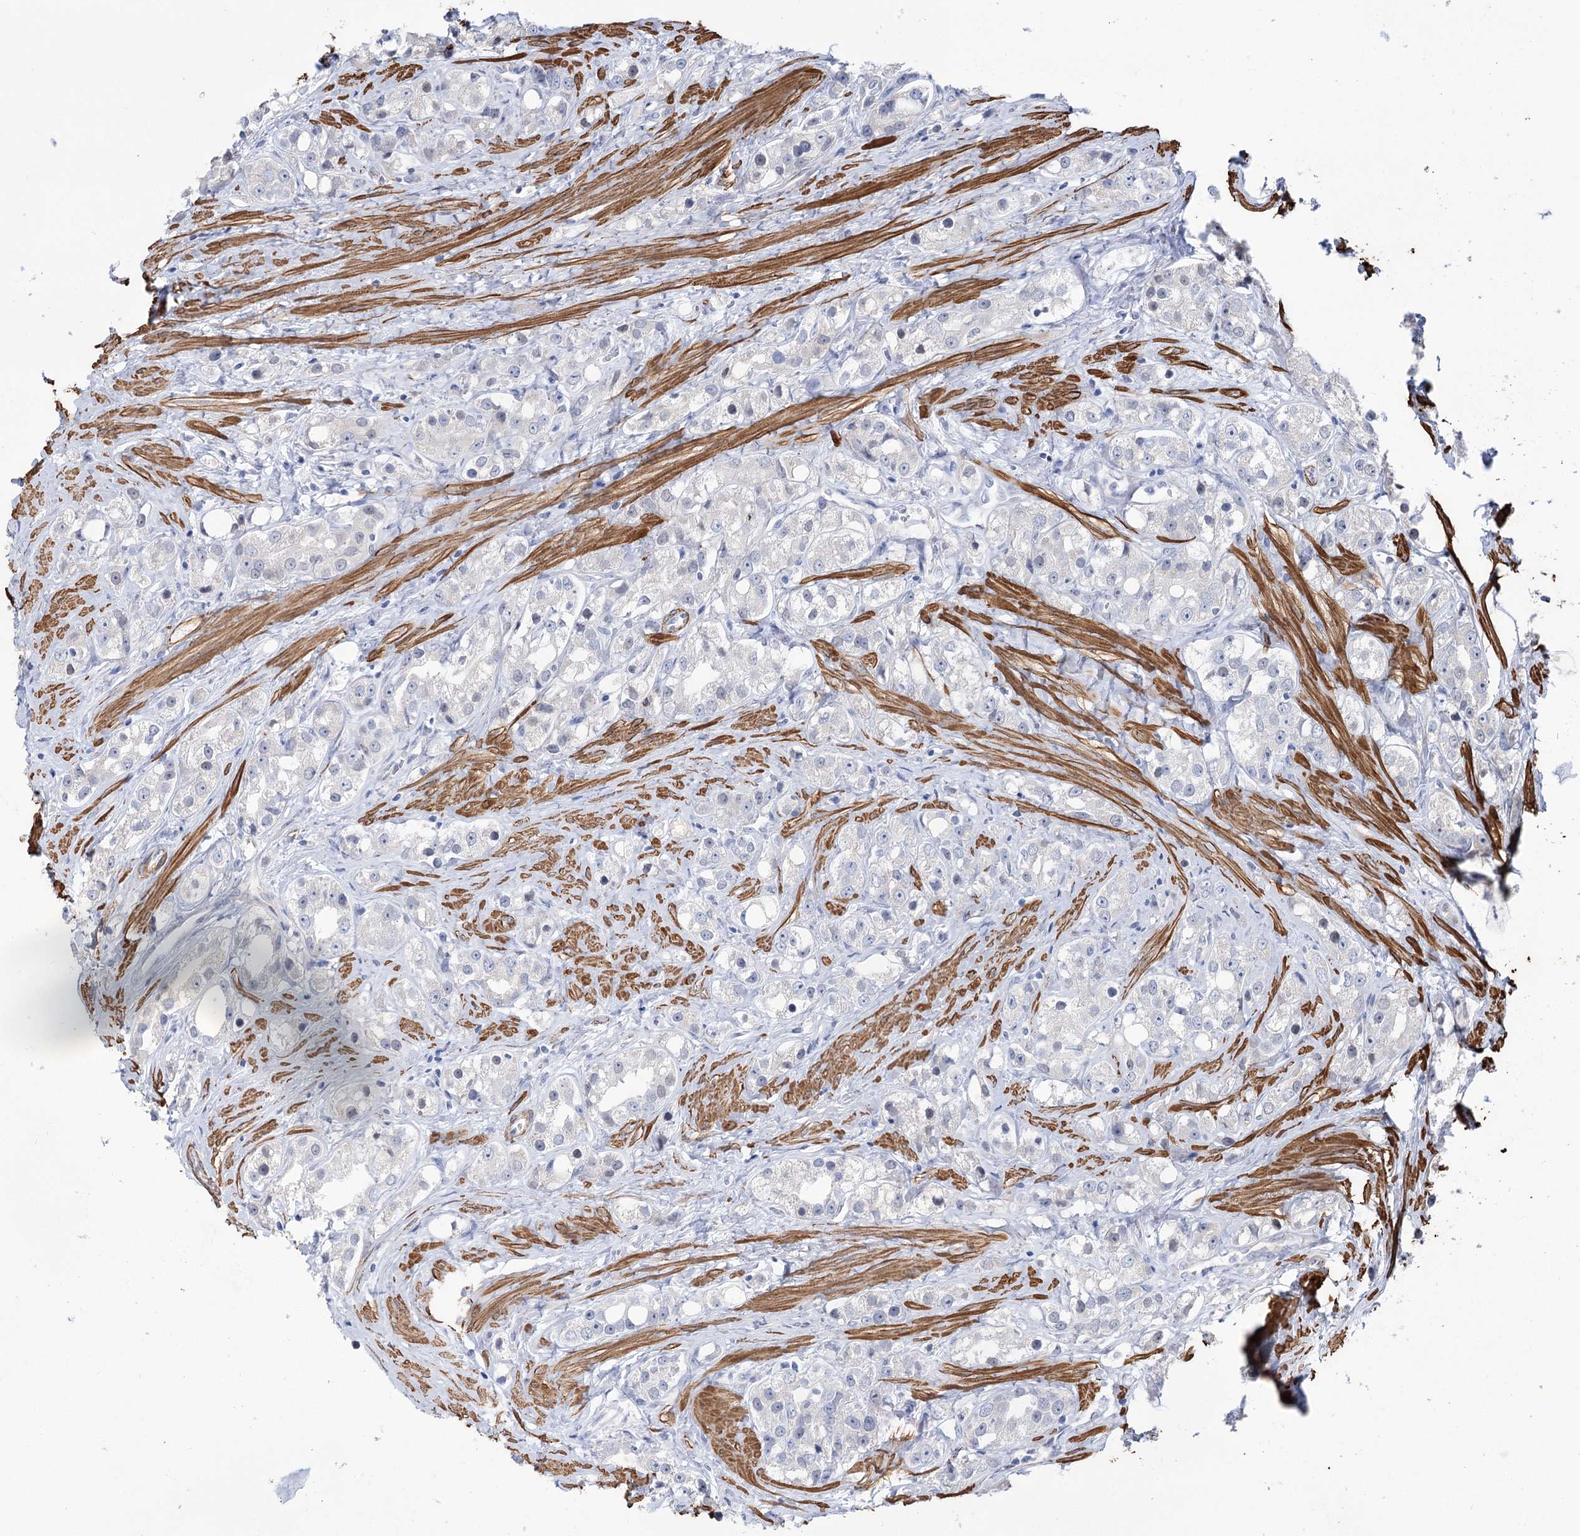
{"staining": {"intensity": "negative", "quantity": "none", "location": "none"}, "tissue": "prostate cancer", "cell_type": "Tumor cells", "image_type": "cancer", "snomed": [{"axis": "morphology", "description": "Adenocarcinoma, NOS"}, {"axis": "topography", "description": "Prostate"}], "caption": "Immunohistochemistry micrograph of prostate adenocarcinoma stained for a protein (brown), which displays no expression in tumor cells. (Brightfield microscopy of DAB IHC at high magnification).", "gene": "WASHC3", "patient": {"sex": "male", "age": 79}}